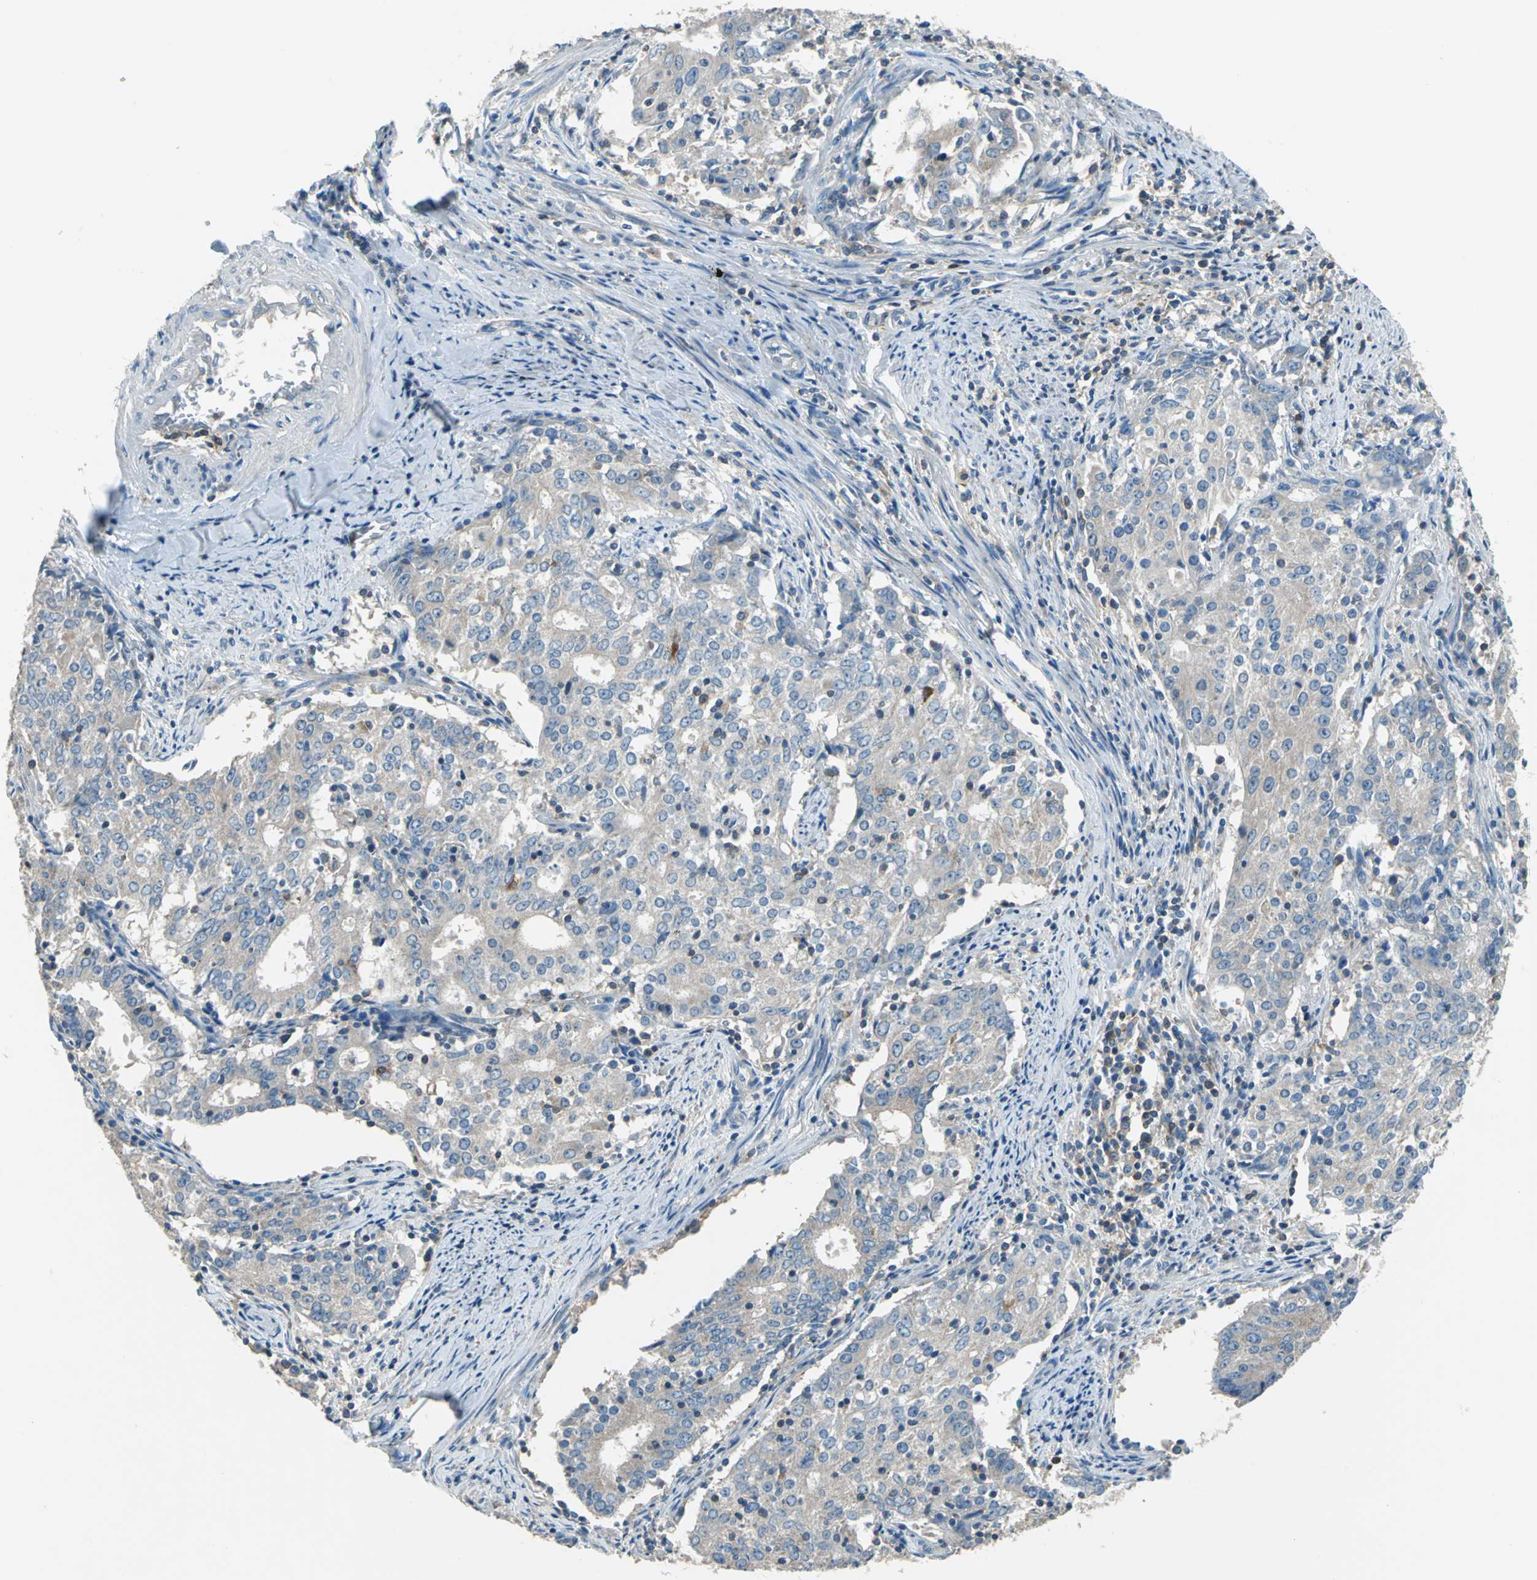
{"staining": {"intensity": "weak", "quantity": "25%-75%", "location": "cytoplasmic/membranous"}, "tissue": "cervical cancer", "cell_type": "Tumor cells", "image_type": "cancer", "snomed": [{"axis": "morphology", "description": "Adenocarcinoma, NOS"}, {"axis": "topography", "description": "Cervix"}], "caption": "Human cervical adenocarcinoma stained for a protein (brown) displays weak cytoplasmic/membranous positive expression in approximately 25%-75% of tumor cells.", "gene": "PRKCA", "patient": {"sex": "female", "age": 44}}